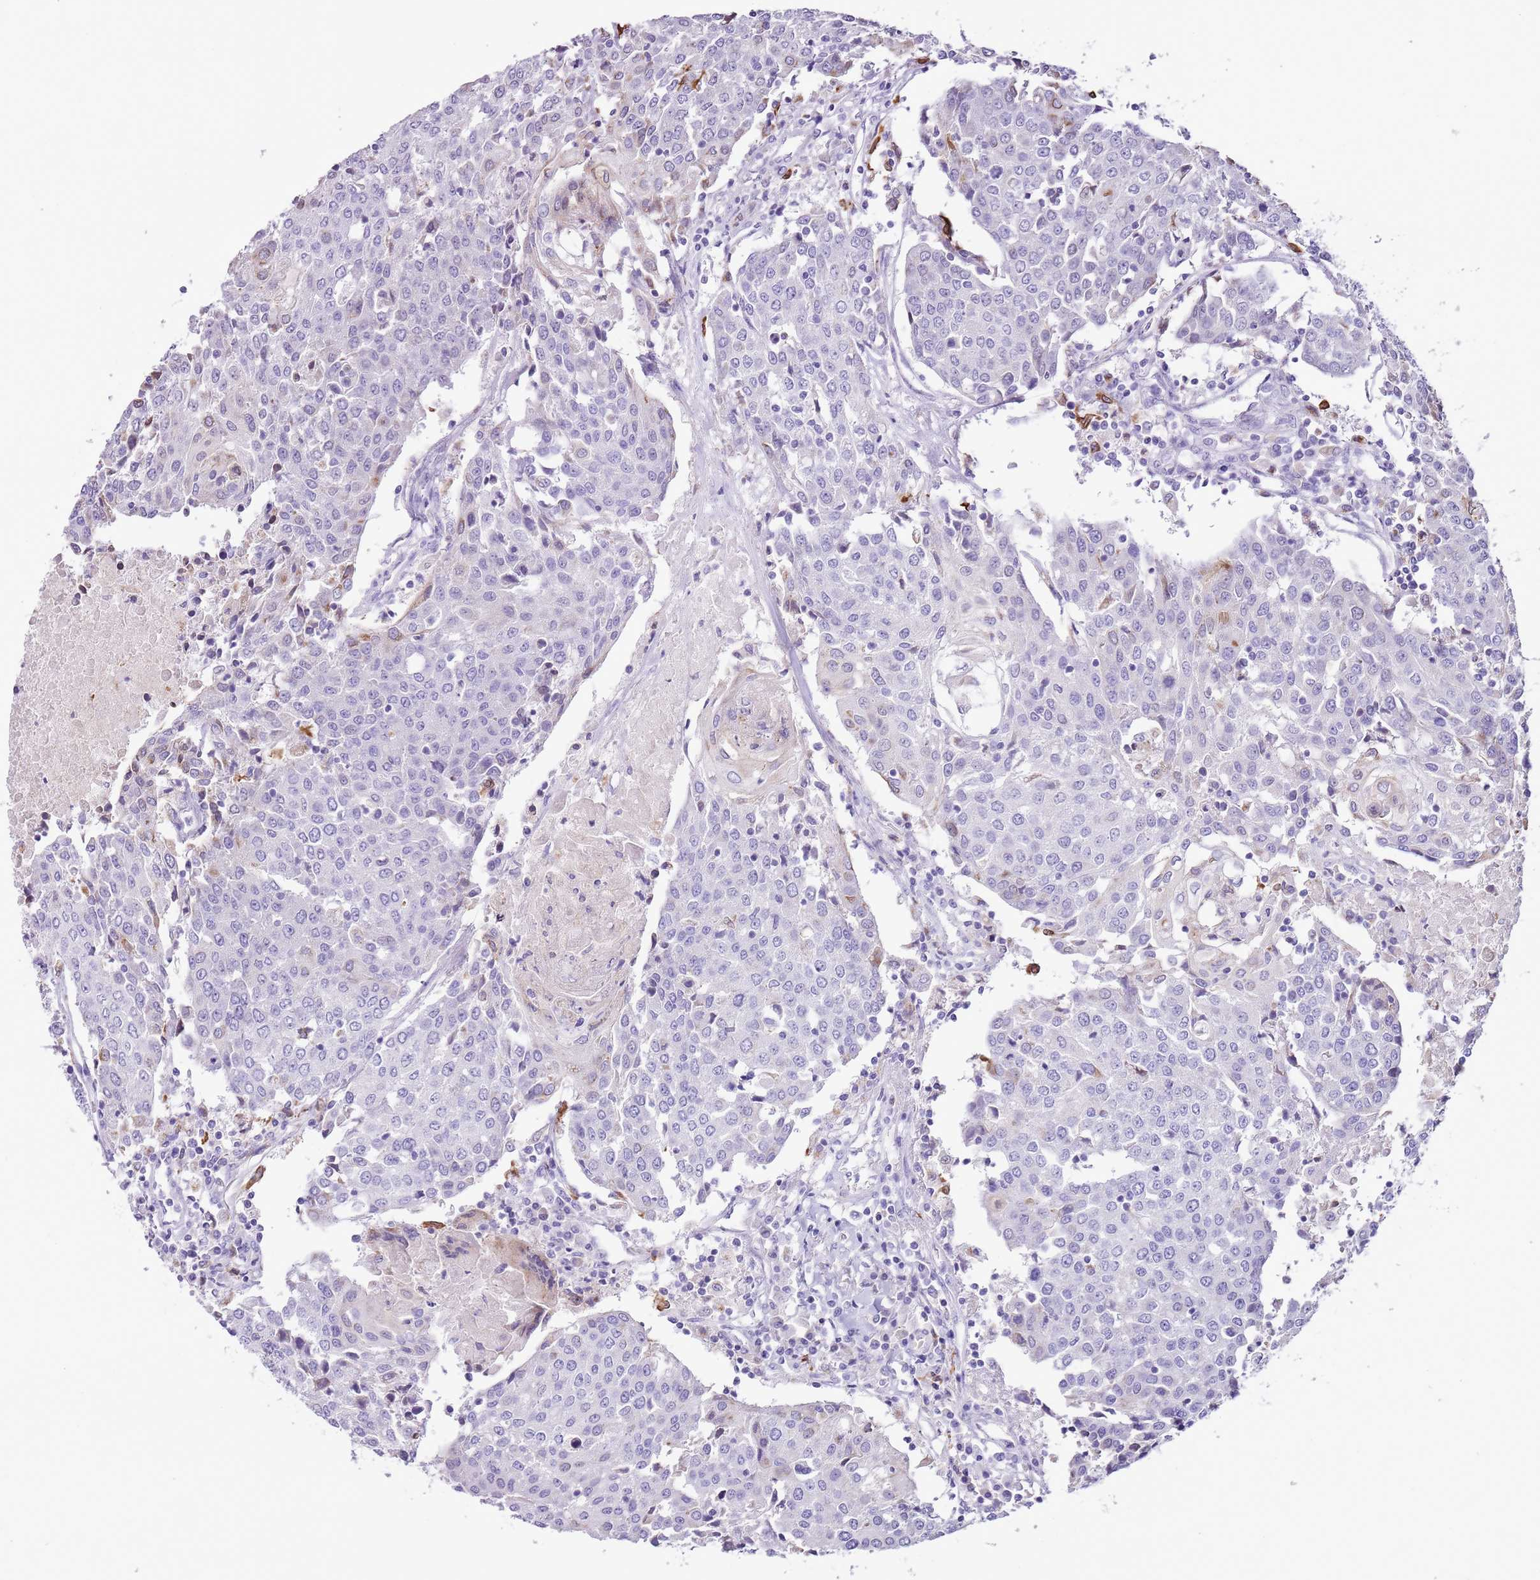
{"staining": {"intensity": "negative", "quantity": "none", "location": "none"}, "tissue": "urothelial cancer", "cell_type": "Tumor cells", "image_type": "cancer", "snomed": [{"axis": "morphology", "description": "Urothelial carcinoma, High grade"}, {"axis": "topography", "description": "Urinary bladder"}], "caption": "There is no significant expression in tumor cells of urothelial cancer. (Brightfield microscopy of DAB immunohistochemistry at high magnification).", "gene": "ZNF697", "patient": {"sex": "female", "age": 85}}